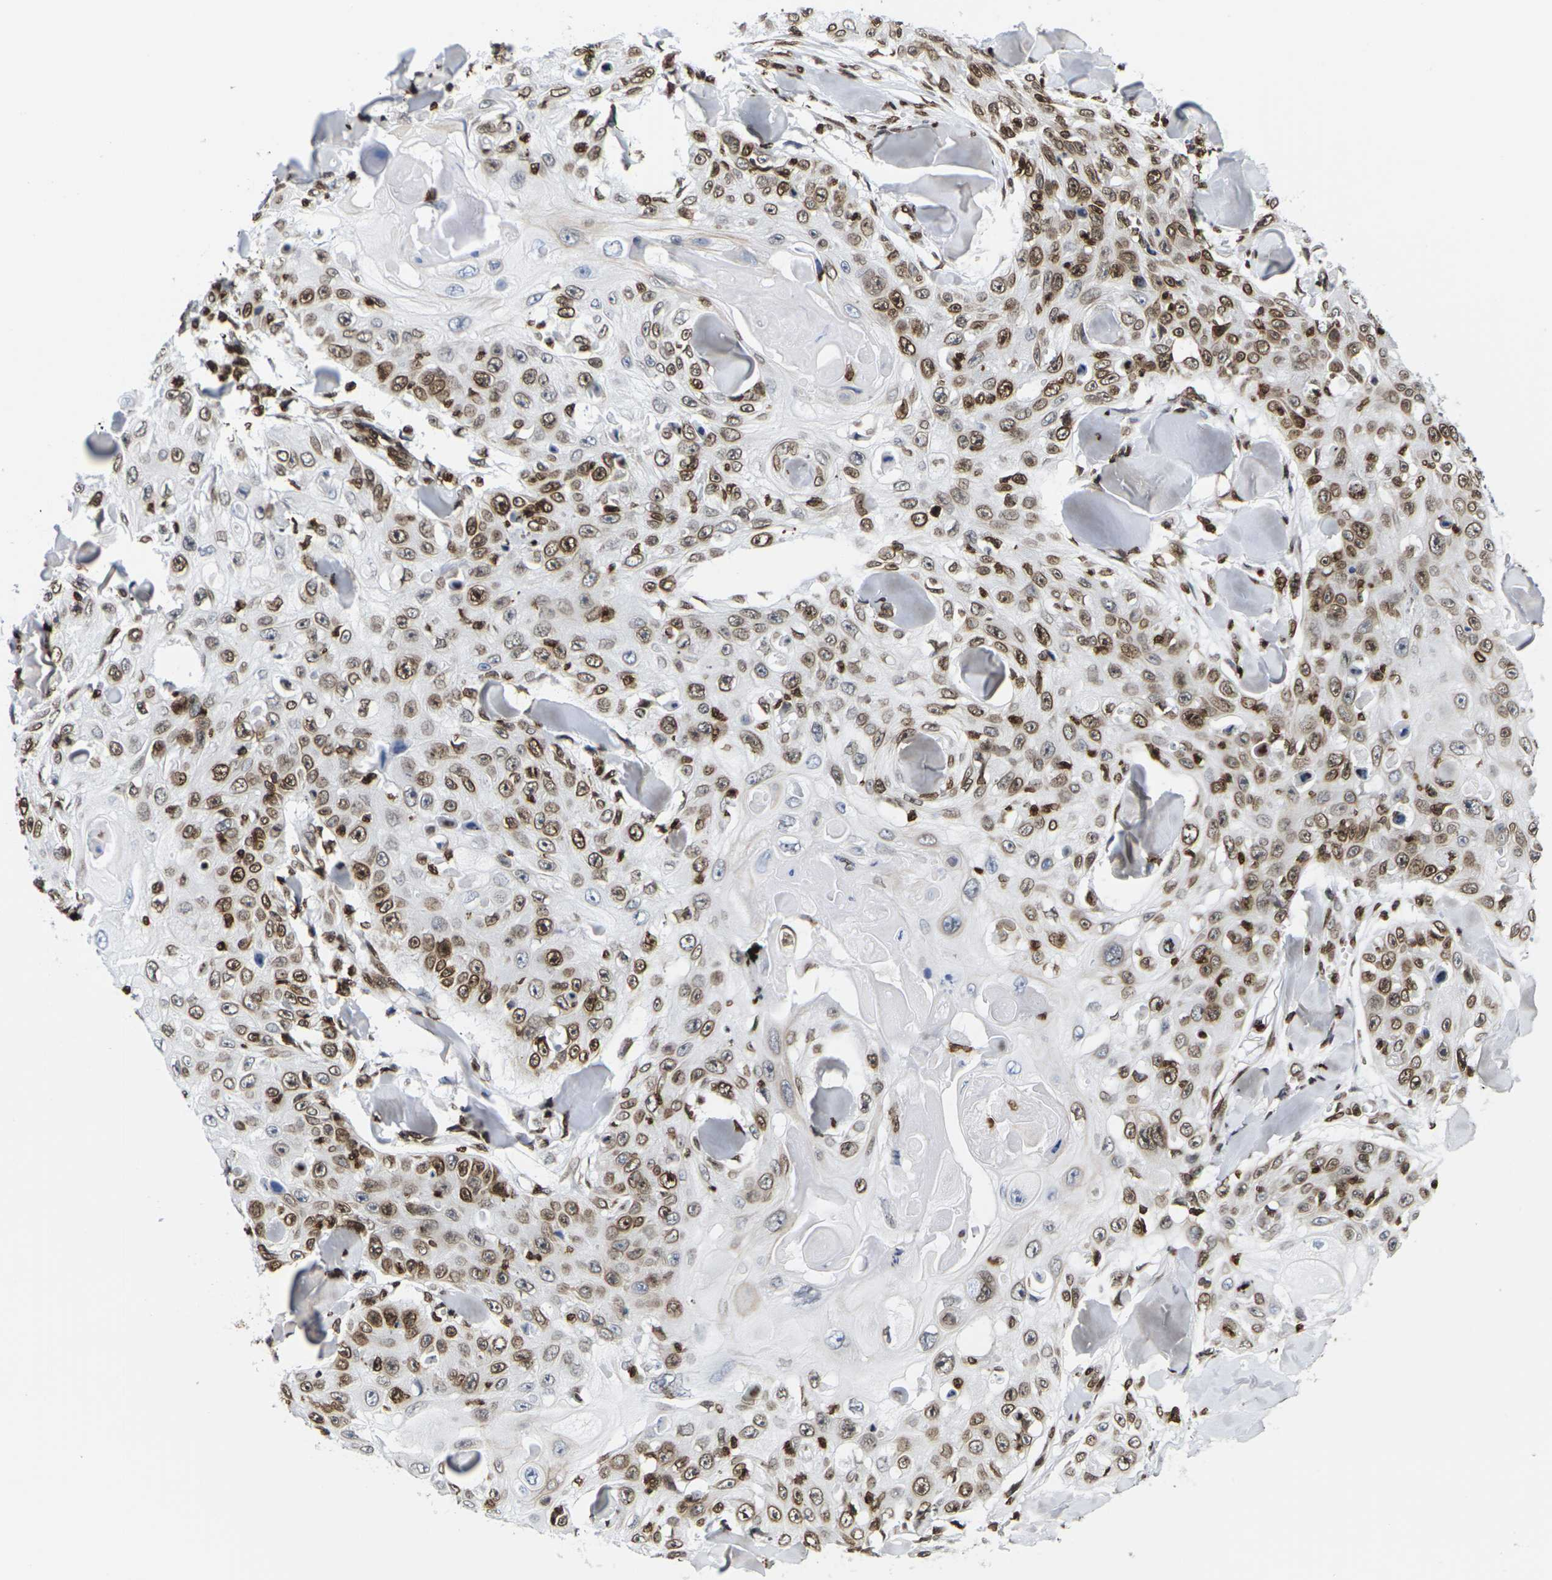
{"staining": {"intensity": "strong", "quantity": ">75%", "location": "cytoplasmic/membranous,nuclear"}, "tissue": "skin cancer", "cell_type": "Tumor cells", "image_type": "cancer", "snomed": [{"axis": "morphology", "description": "Squamous cell carcinoma, NOS"}, {"axis": "topography", "description": "Skin"}], "caption": "Immunohistochemical staining of human skin cancer (squamous cell carcinoma) exhibits high levels of strong cytoplasmic/membranous and nuclear protein positivity in approximately >75% of tumor cells.", "gene": "H2AC21", "patient": {"sex": "male", "age": 86}}